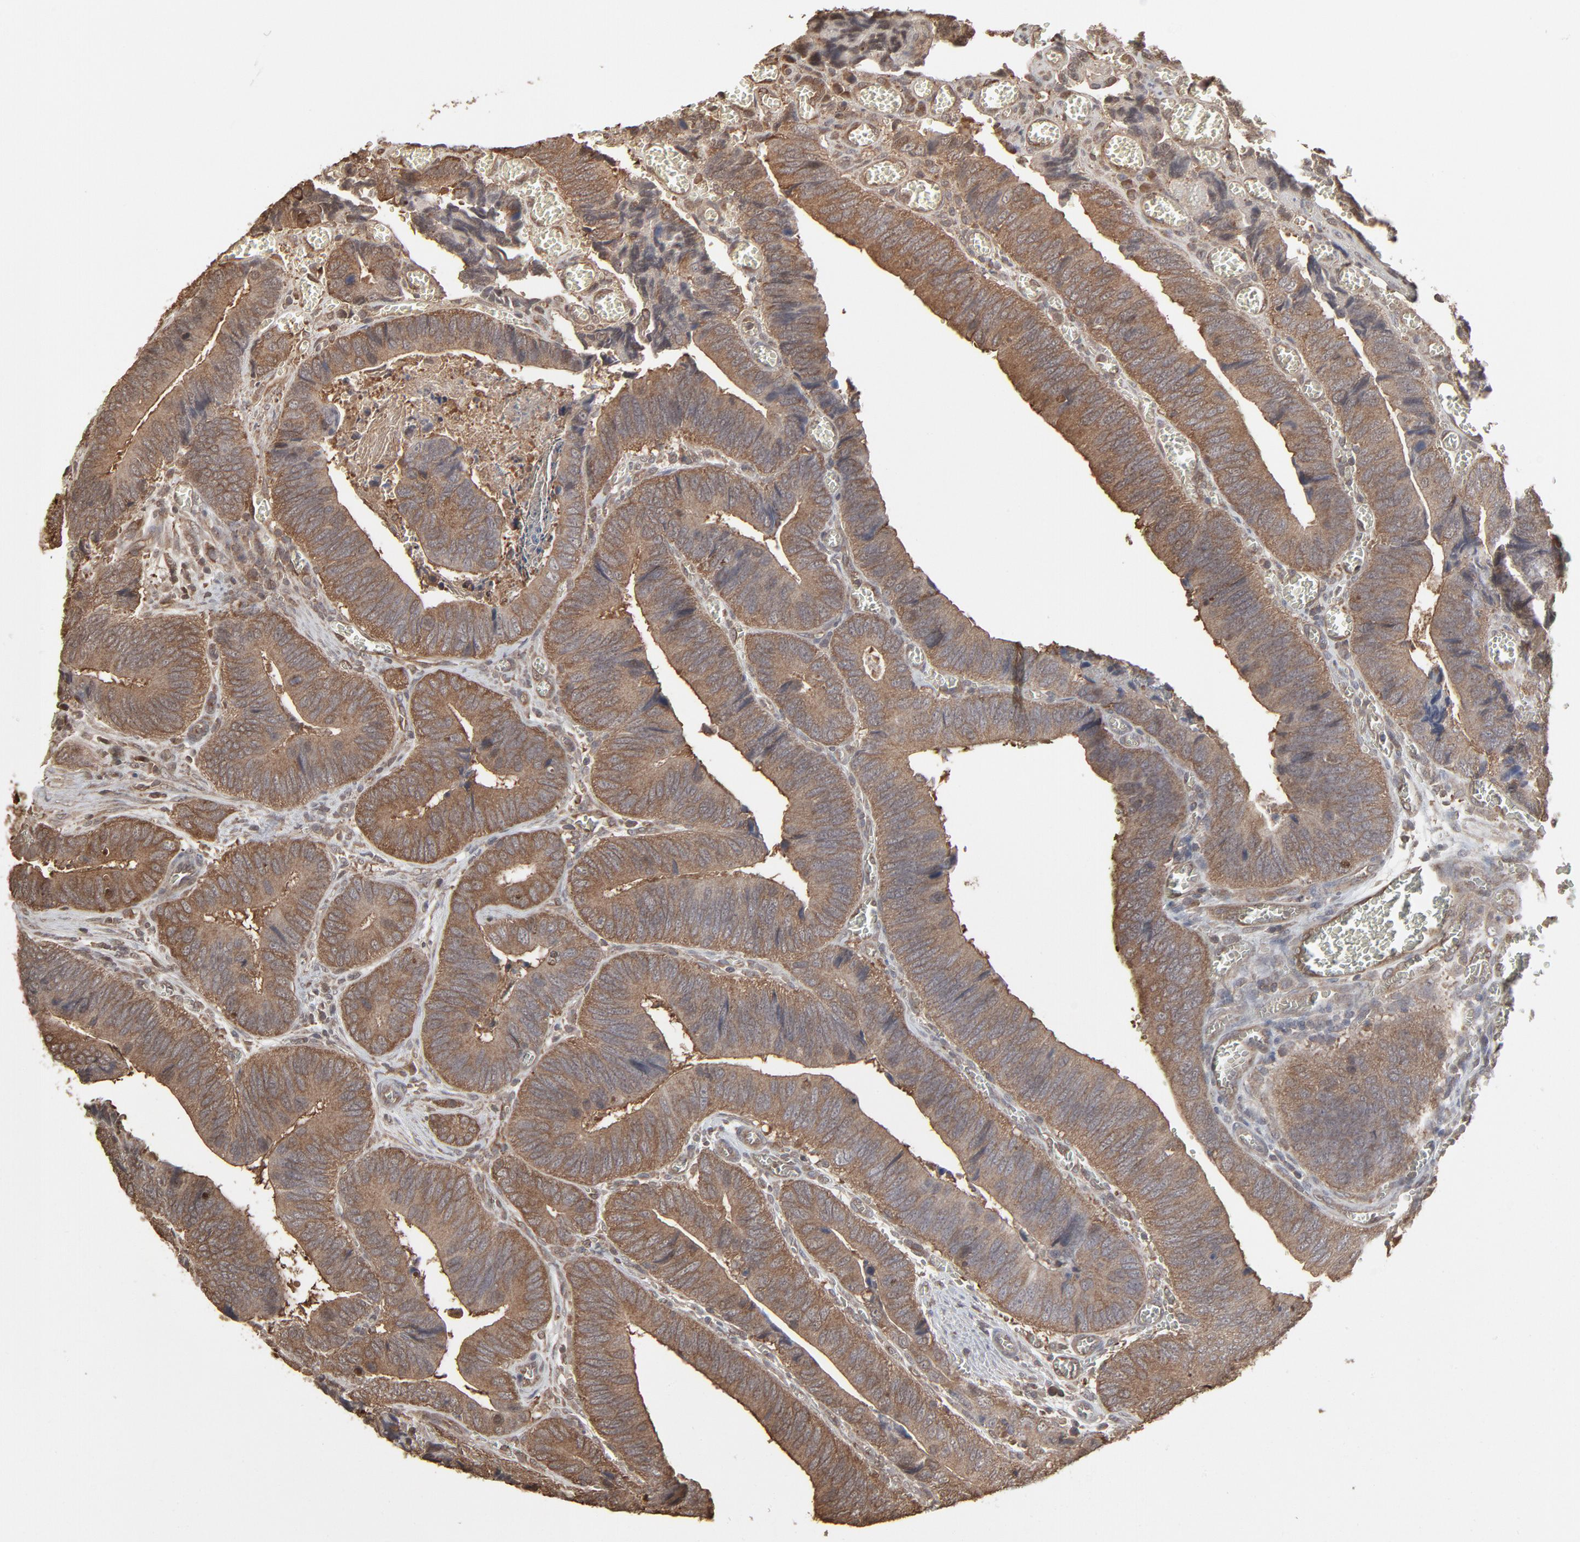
{"staining": {"intensity": "moderate", "quantity": ">75%", "location": "cytoplasmic/membranous"}, "tissue": "colorectal cancer", "cell_type": "Tumor cells", "image_type": "cancer", "snomed": [{"axis": "morphology", "description": "Adenocarcinoma, NOS"}, {"axis": "topography", "description": "Colon"}], "caption": "Adenocarcinoma (colorectal) stained for a protein (brown) shows moderate cytoplasmic/membranous positive expression in about >75% of tumor cells.", "gene": "PPP2CA", "patient": {"sex": "male", "age": 72}}